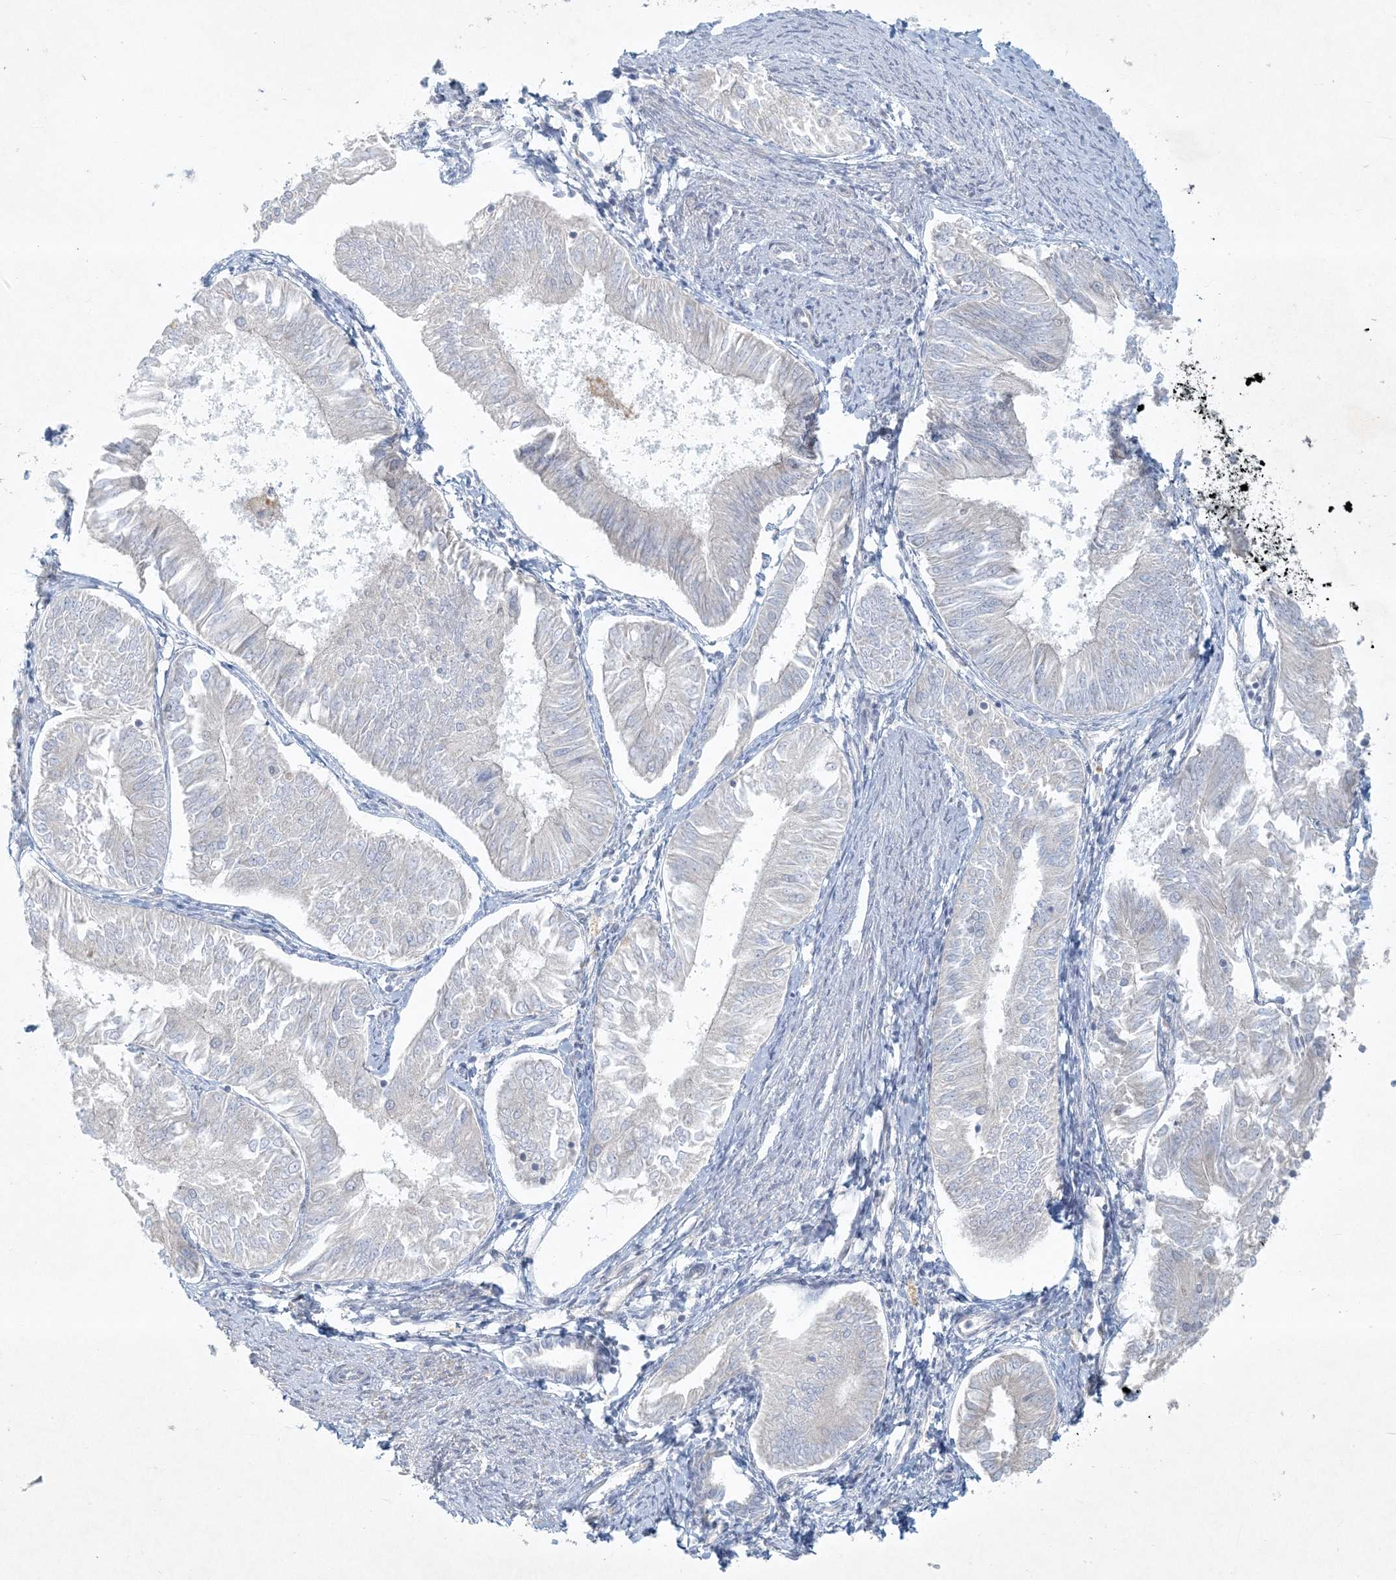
{"staining": {"intensity": "negative", "quantity": "none", "location": "none"}, "tissue": "endometrial cancer", "cell_type": "Tumor cells", "image_type": "cancer", "snomed": [{"axis": "morphology", "description": "Adenocarcinoma, NOS"}, {"axis": "topography", "description": "Endometrium"}], "caption": "Tumor cells are negative for brown protein staining in endometrial cancer (adenocarcinoma).", "gene": "BCORL1", "patient": {"sex": "female", "age": 58}}